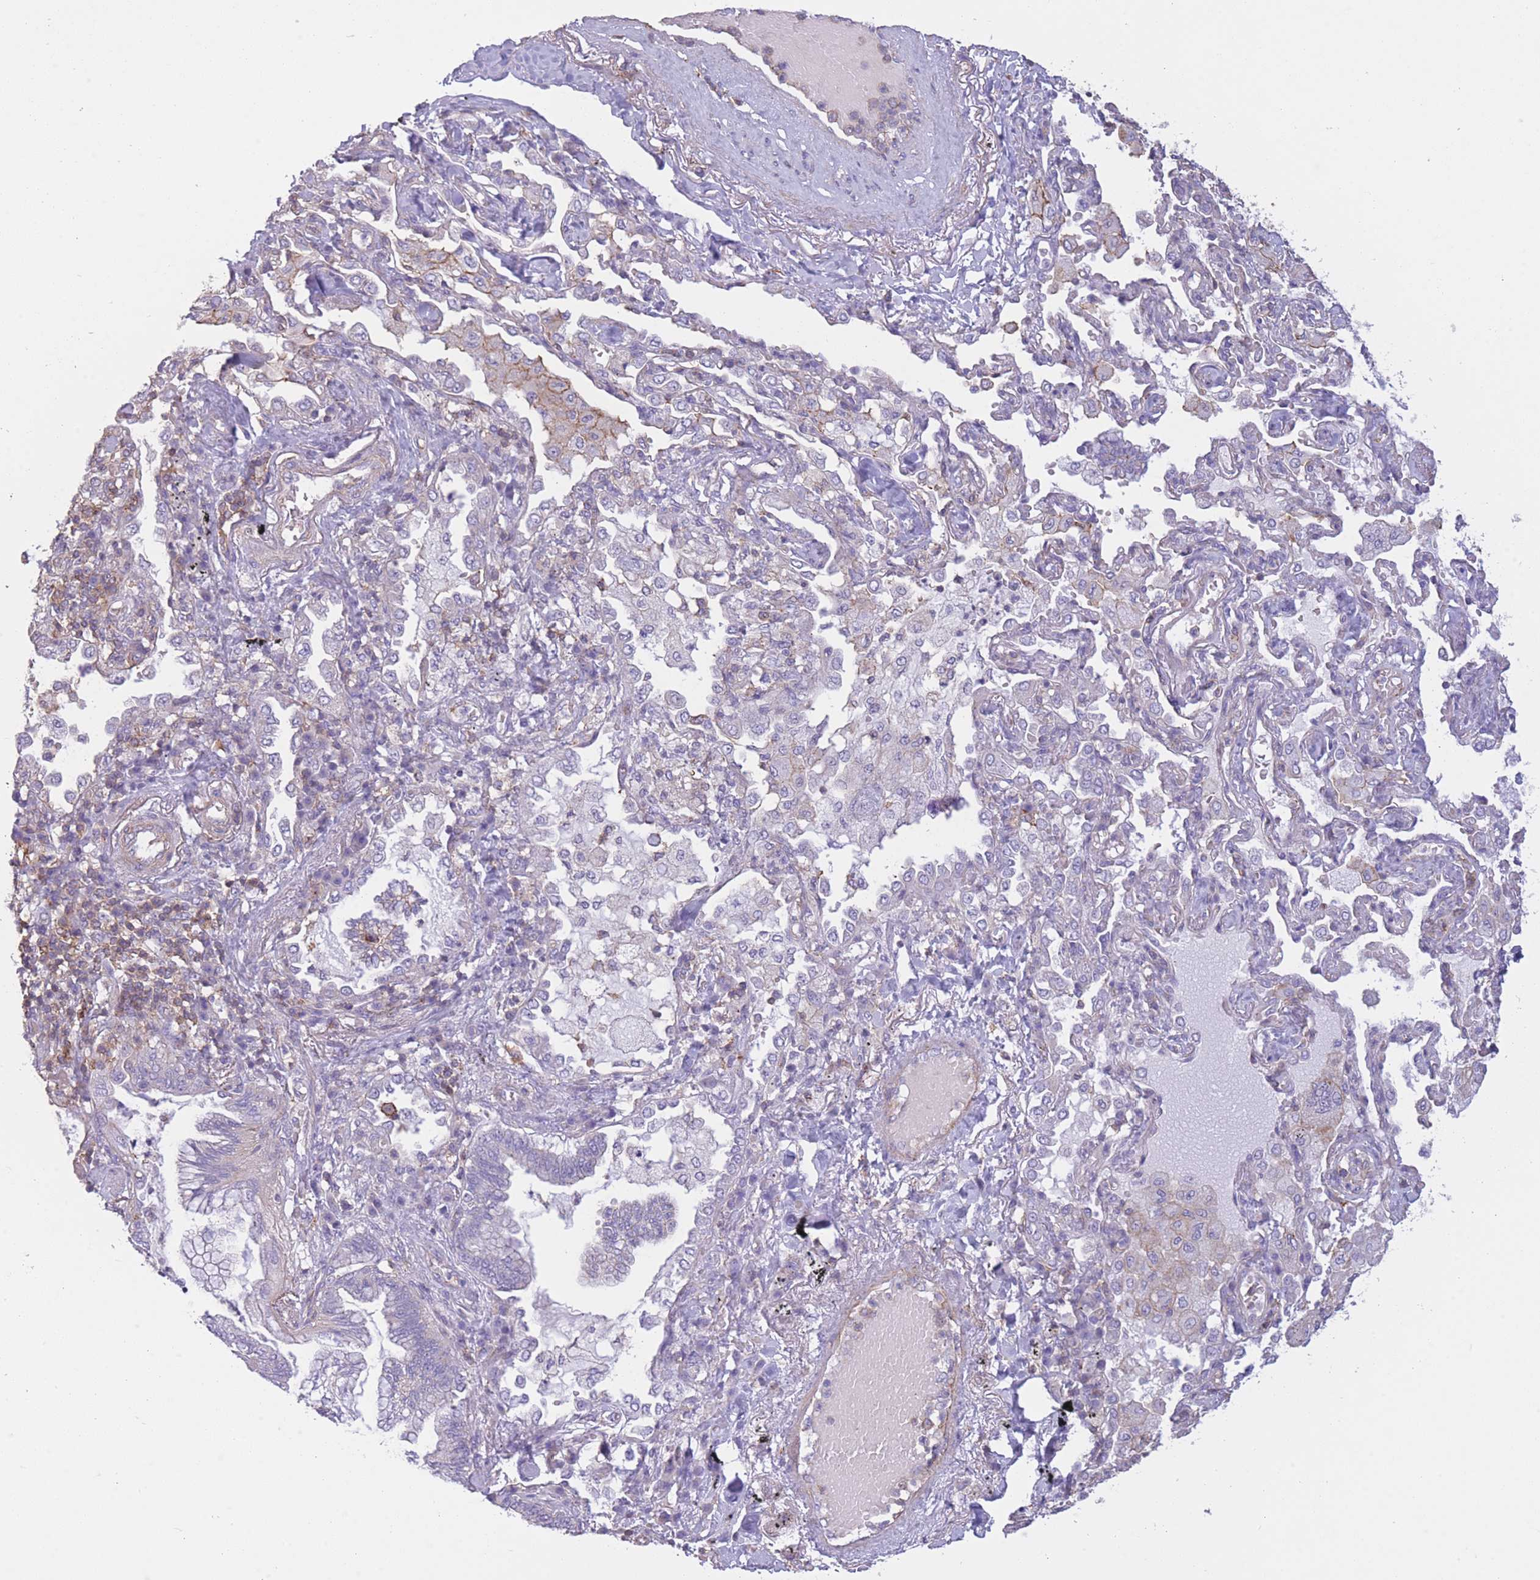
{"staining": {"intensity": "negative", "quantity": "none", "location": "none"}, "tissue": "bronchus", "cell_type": "Respiratory epithelial cells", "image_type": "normal", "snomed": [{"axis": "morphology", "description": "Normal tissue, NOS"}, {"axis": "morphology", "description": "Adenocarcinoma, NOS"}, {"axis": "topography", "description": "Bronchus"}, {"axis": "topography", "description": "Lung"}], "caption": "This is an immunohistochemistry image of benign human bronchus. There is no positivity in respiratory epithelial cells.", "gene": "PDHA1", "patient": {"sex": "female", "age": 70}}